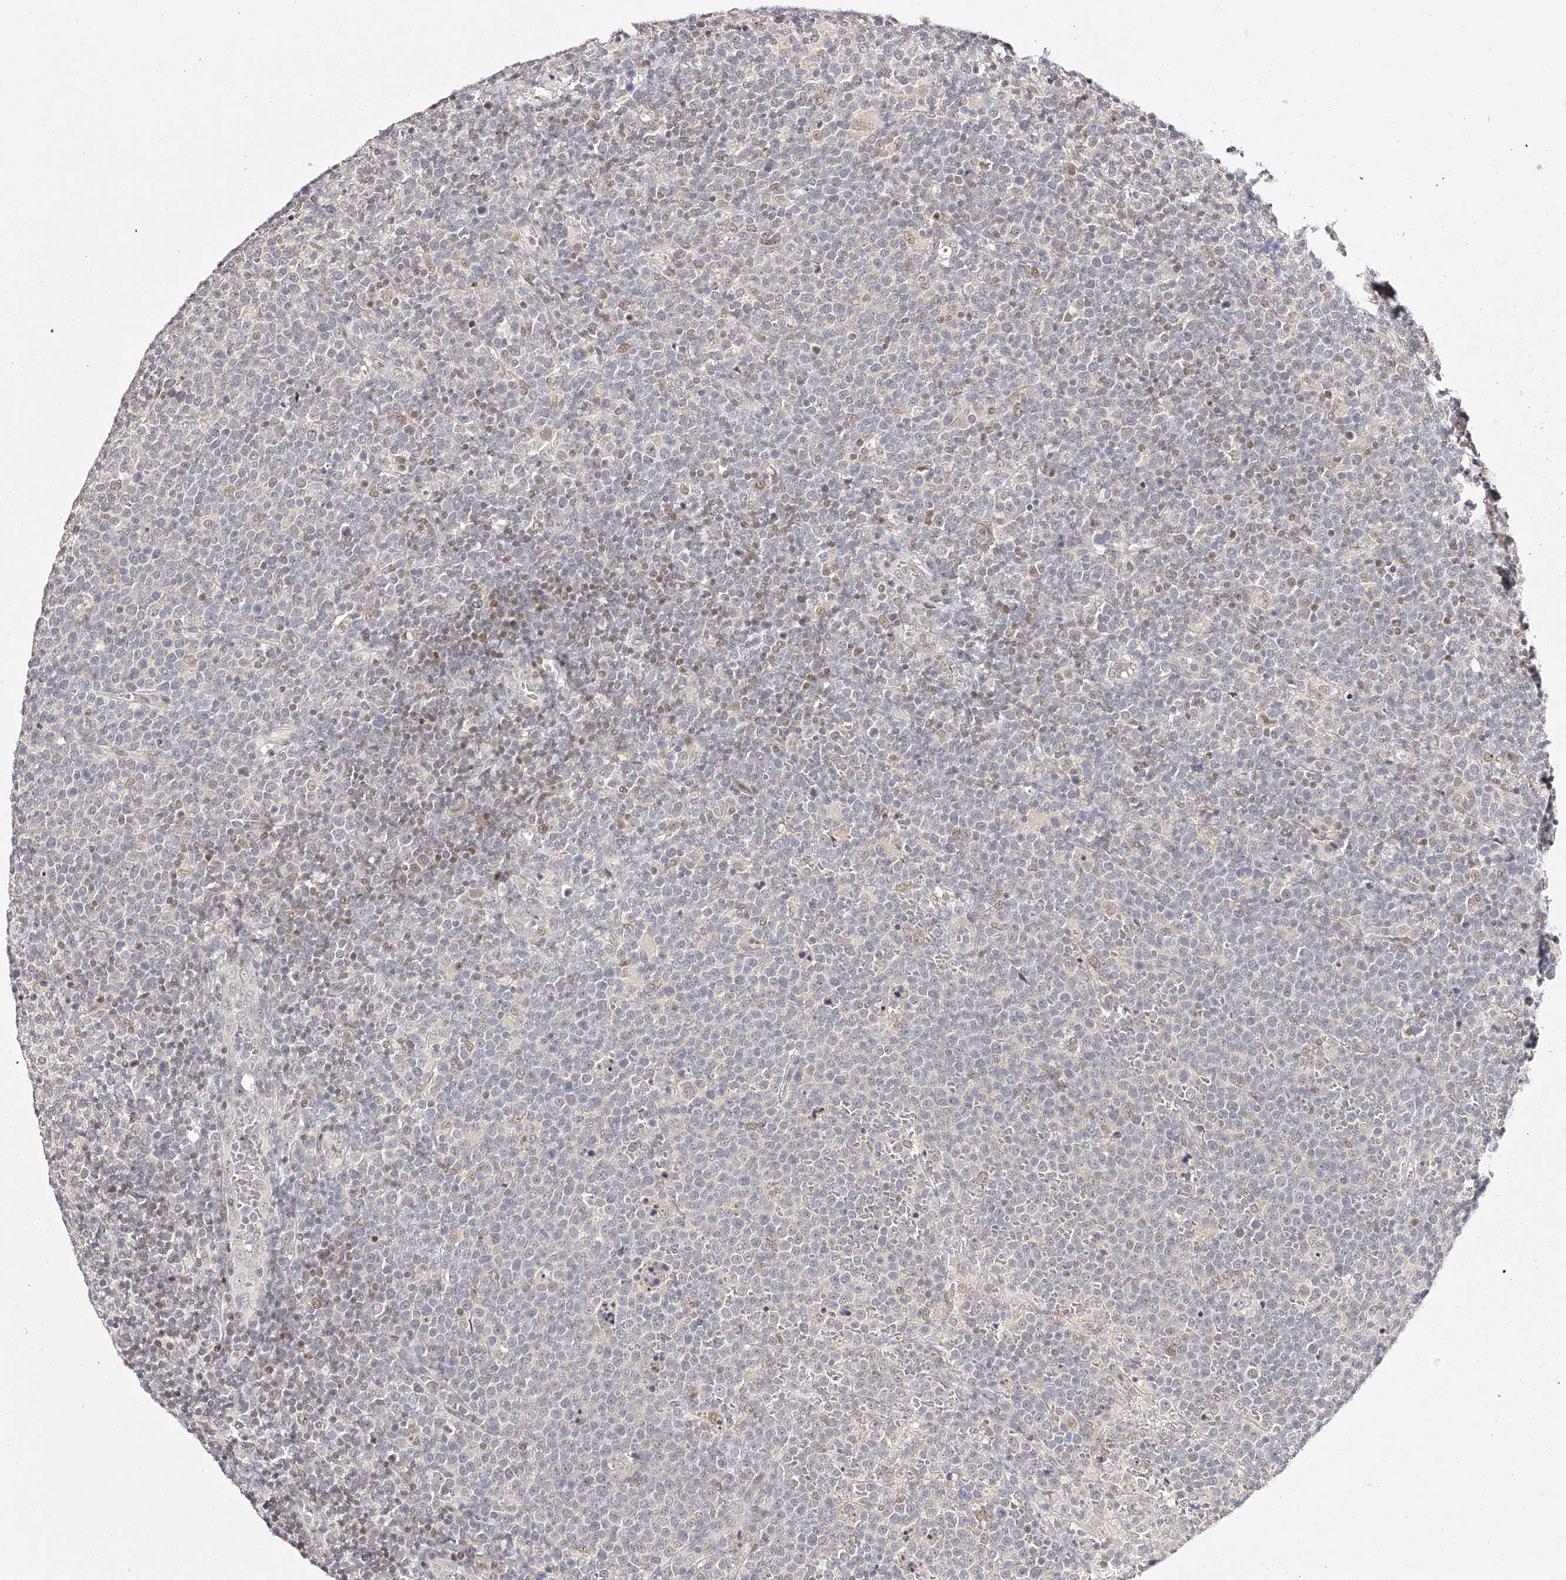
{"staining": {"intensity": "moderate", "quantity": "<25%", "location": "nuclear"}, "tissue": "lymphoma", "cell_type": "Tumor cells", "image_type": "cancer", "snomed": [{"axis": "morphology", "description": "Malignant lymphoma, non-Hodgkin's type, High grade"}, {"axis": "topography", "description": "Lymph node"}], "caption": "Tumor cells display low levels of moderate nuclear expression in approximately <25% of cells in lymphoma.", "gene": "USF3", "patient": {"sex": "male", "age": 61}}